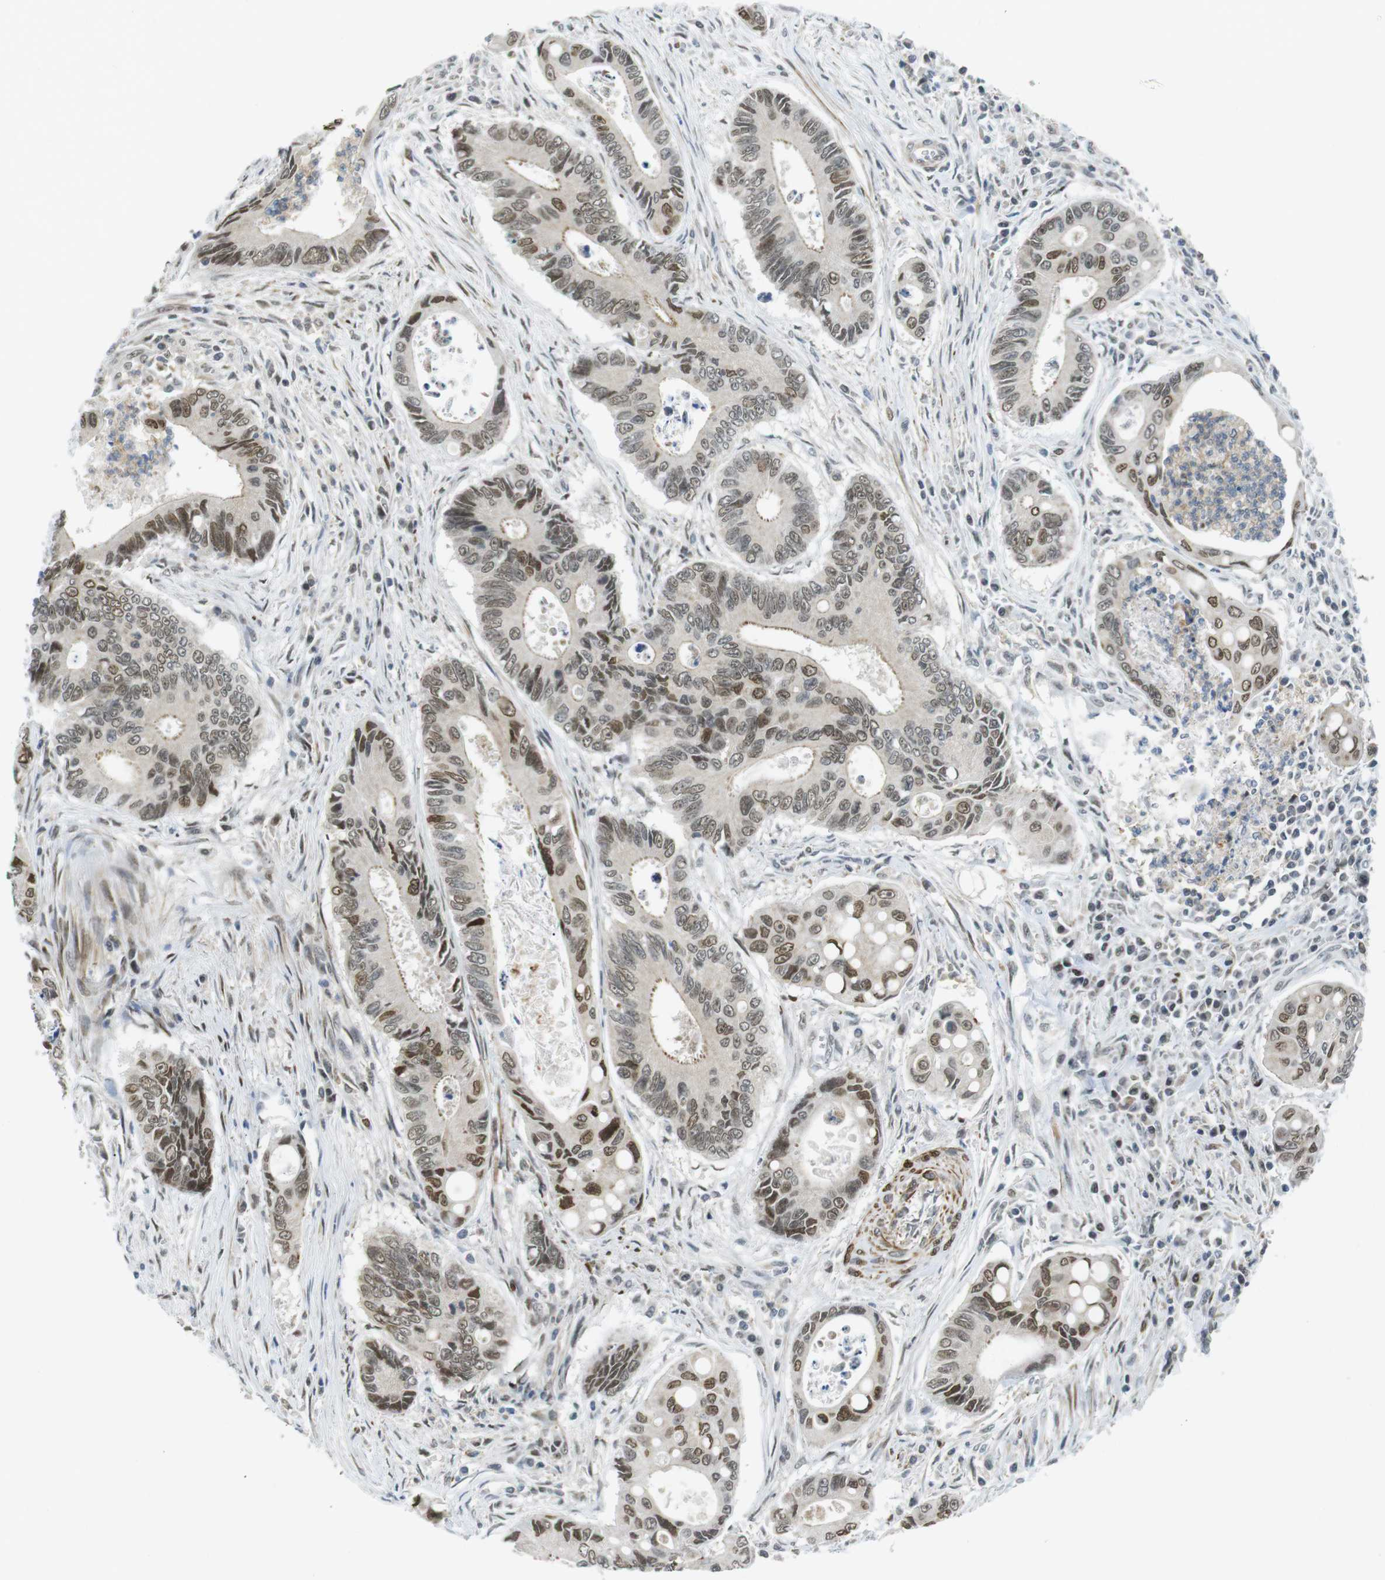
{"staining": {"intensity": "moderate", "quantity": ">75%", "location": "nuclear"}, "tissue": "colorectal cancer", "cell_type": "Tumor cells", "image_type": "cancer", "snomed": [{"axis": "morphology", "description": "Inflammation, NOS"}, {"axis": "morphology", "description": "Adenocarcinoma, NOS"}, {"axis": "topography", "description": "Colon"}], "caption": "Immunohistochemistry (IHC) photomicrograph of colorectal cancer (adenocarcinoma) stained for a protein (brown), which exhibits medium levels of moderate nuclear positivity in approximately >75% of tumor cells.", "gene": "USP7", "patient": {"sex": "male", "age": 72}}